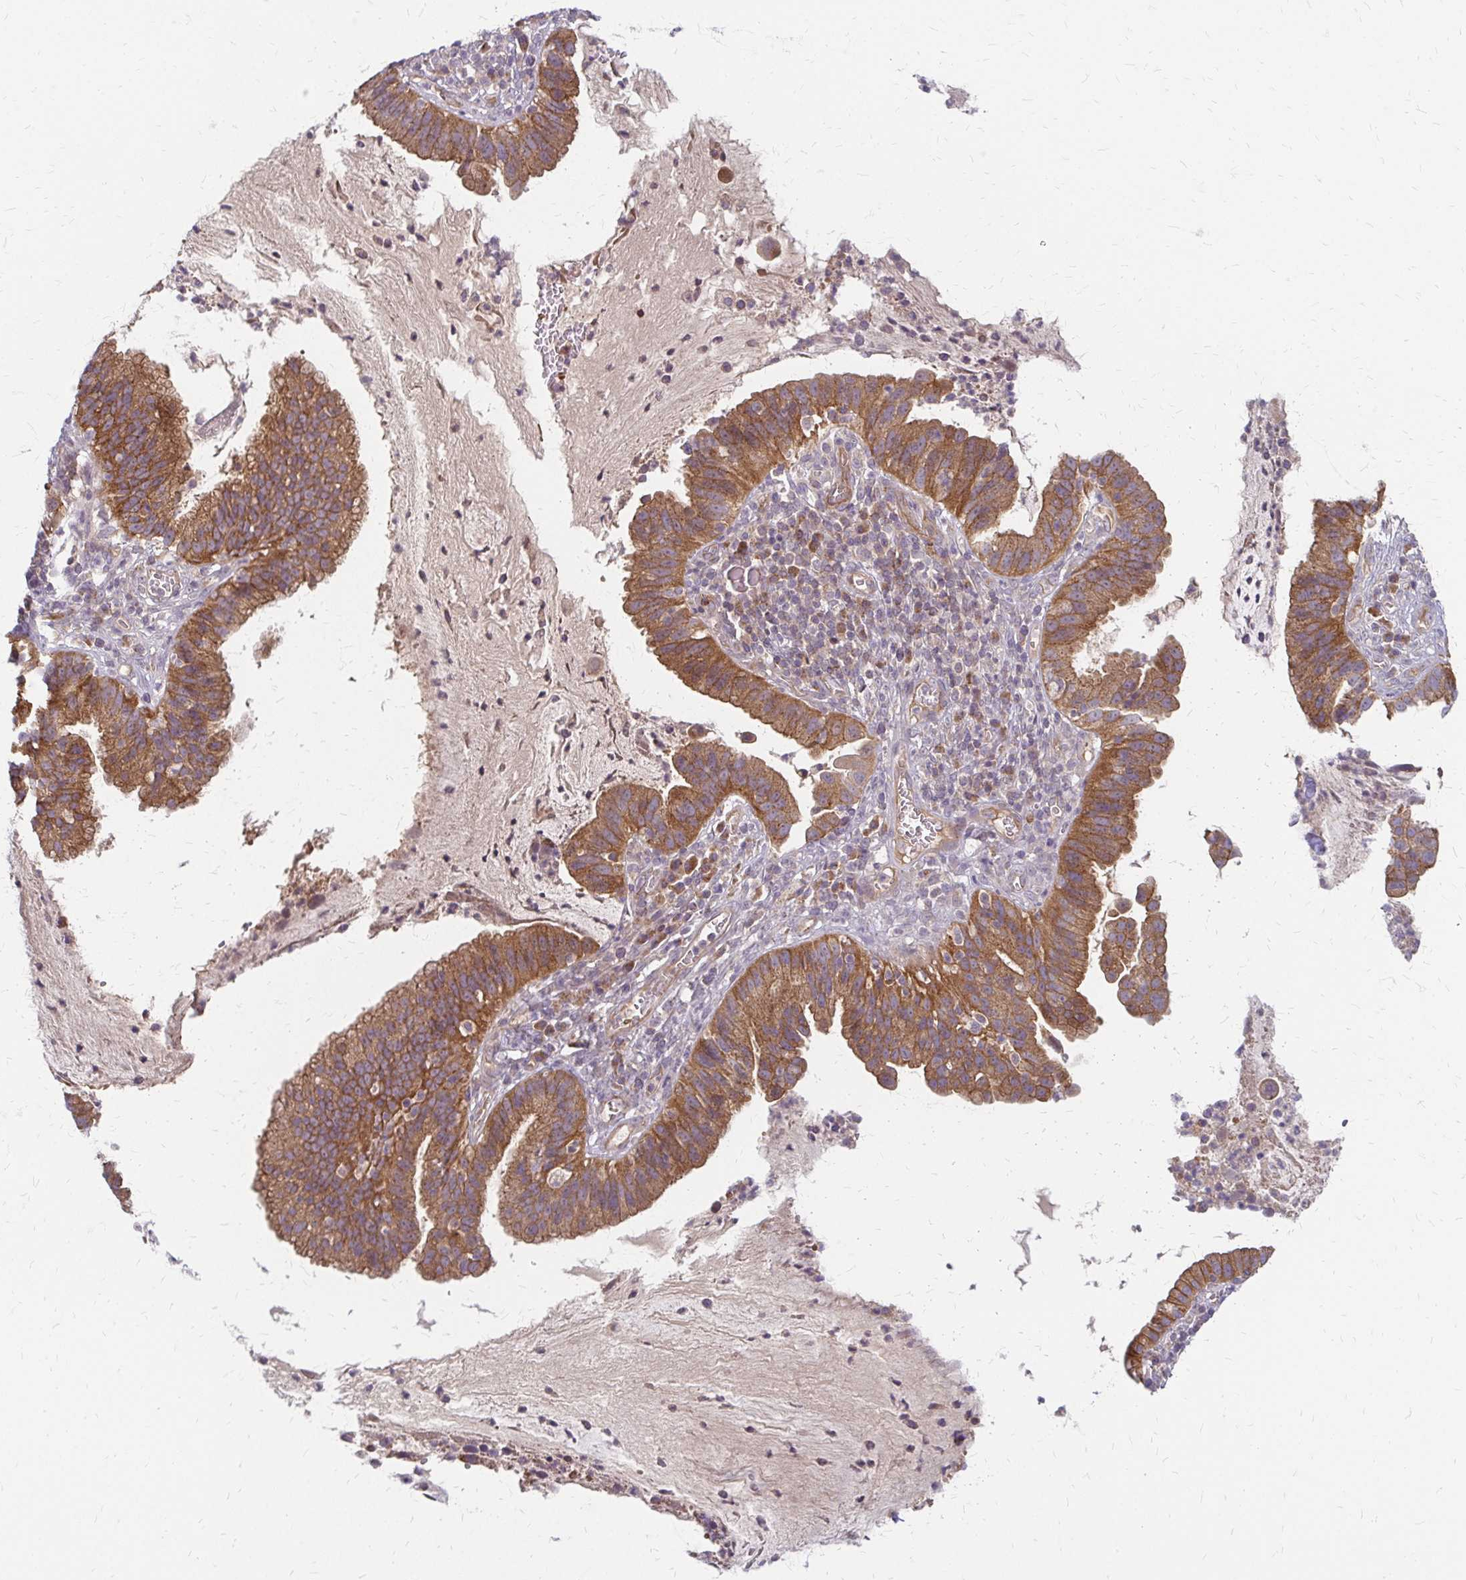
{"staining": {"intensity": "moderate", "quantity": ">75%", "location": "cytoplasmic/membranous"}, "tissue": "cervical cancer", "cell_type": "Tumor cells", "image_type": "cancer", "snomed": [{"axis": "morphology", "description": "Adenocarcinoma, NOS"}, {"axis": "topography", "description": "Cervix"}], "caption": "Protein expression analysis of human cervical cancer (adenocarcinoma) reveals moderate cytoplasmic/membranous expression in approximately >75% of tumor cells. The staining is performed using DAB (3,3'-diaminobenzidine) brown chromogen to label protein expression. The nuclei are counter-stained blue using hematoxylin.", "gene": "ZNF383", "patient": {"sex": "female", "age": 34}}